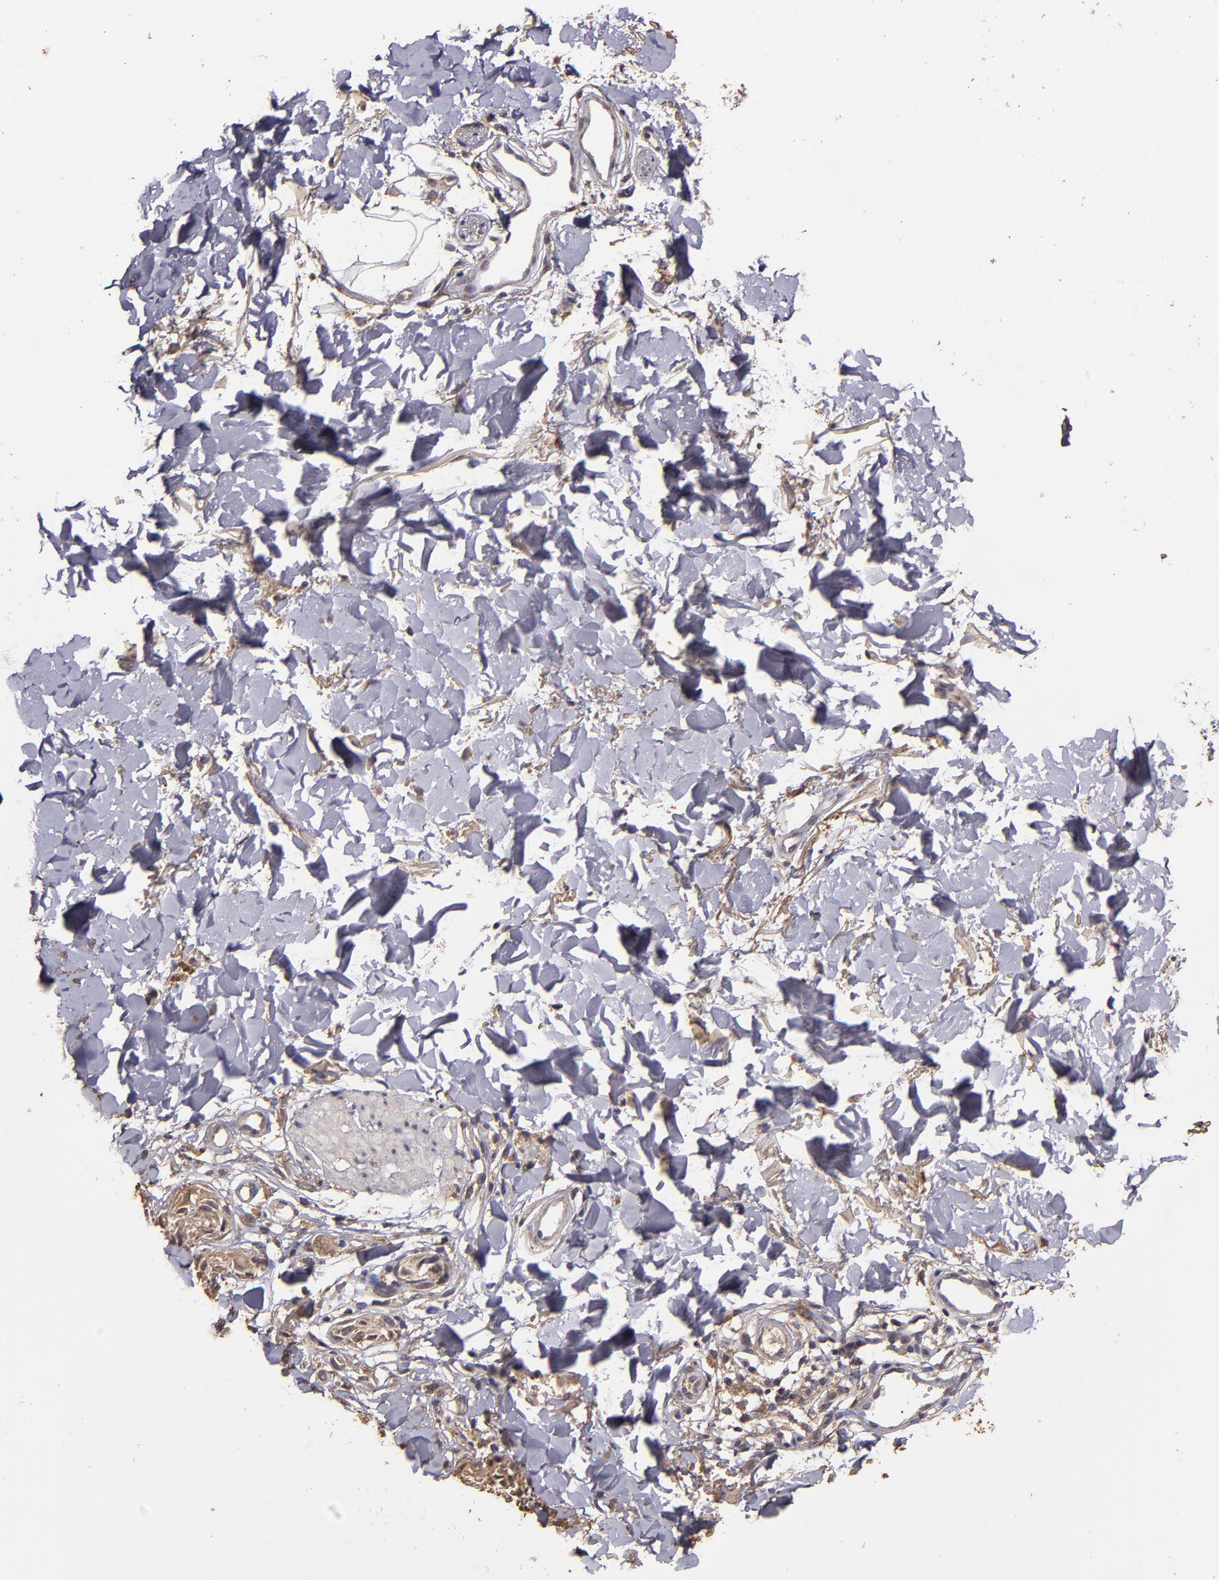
{"staining": {"intensity": "moderate", "quantity": ">75%", "location": "cytoplasmic/membranous"}, "tissue": "melanoma", "cell_type": "Tumor cells", "image_type": "cancer", "snomed": [{"axis": "morphology", "description": "Malignant melanoma, Metastatic site"}, {"axis": "topography", "description": "Skin"}], "caption": "High-power microscopy captured an IHC image of melanoma, revealing moderate cytoplasmic/membranous staining in approximately >75% of tumor cells.", "gene": "HECTD1", "patient": {"sex": "female", "age": 66}}